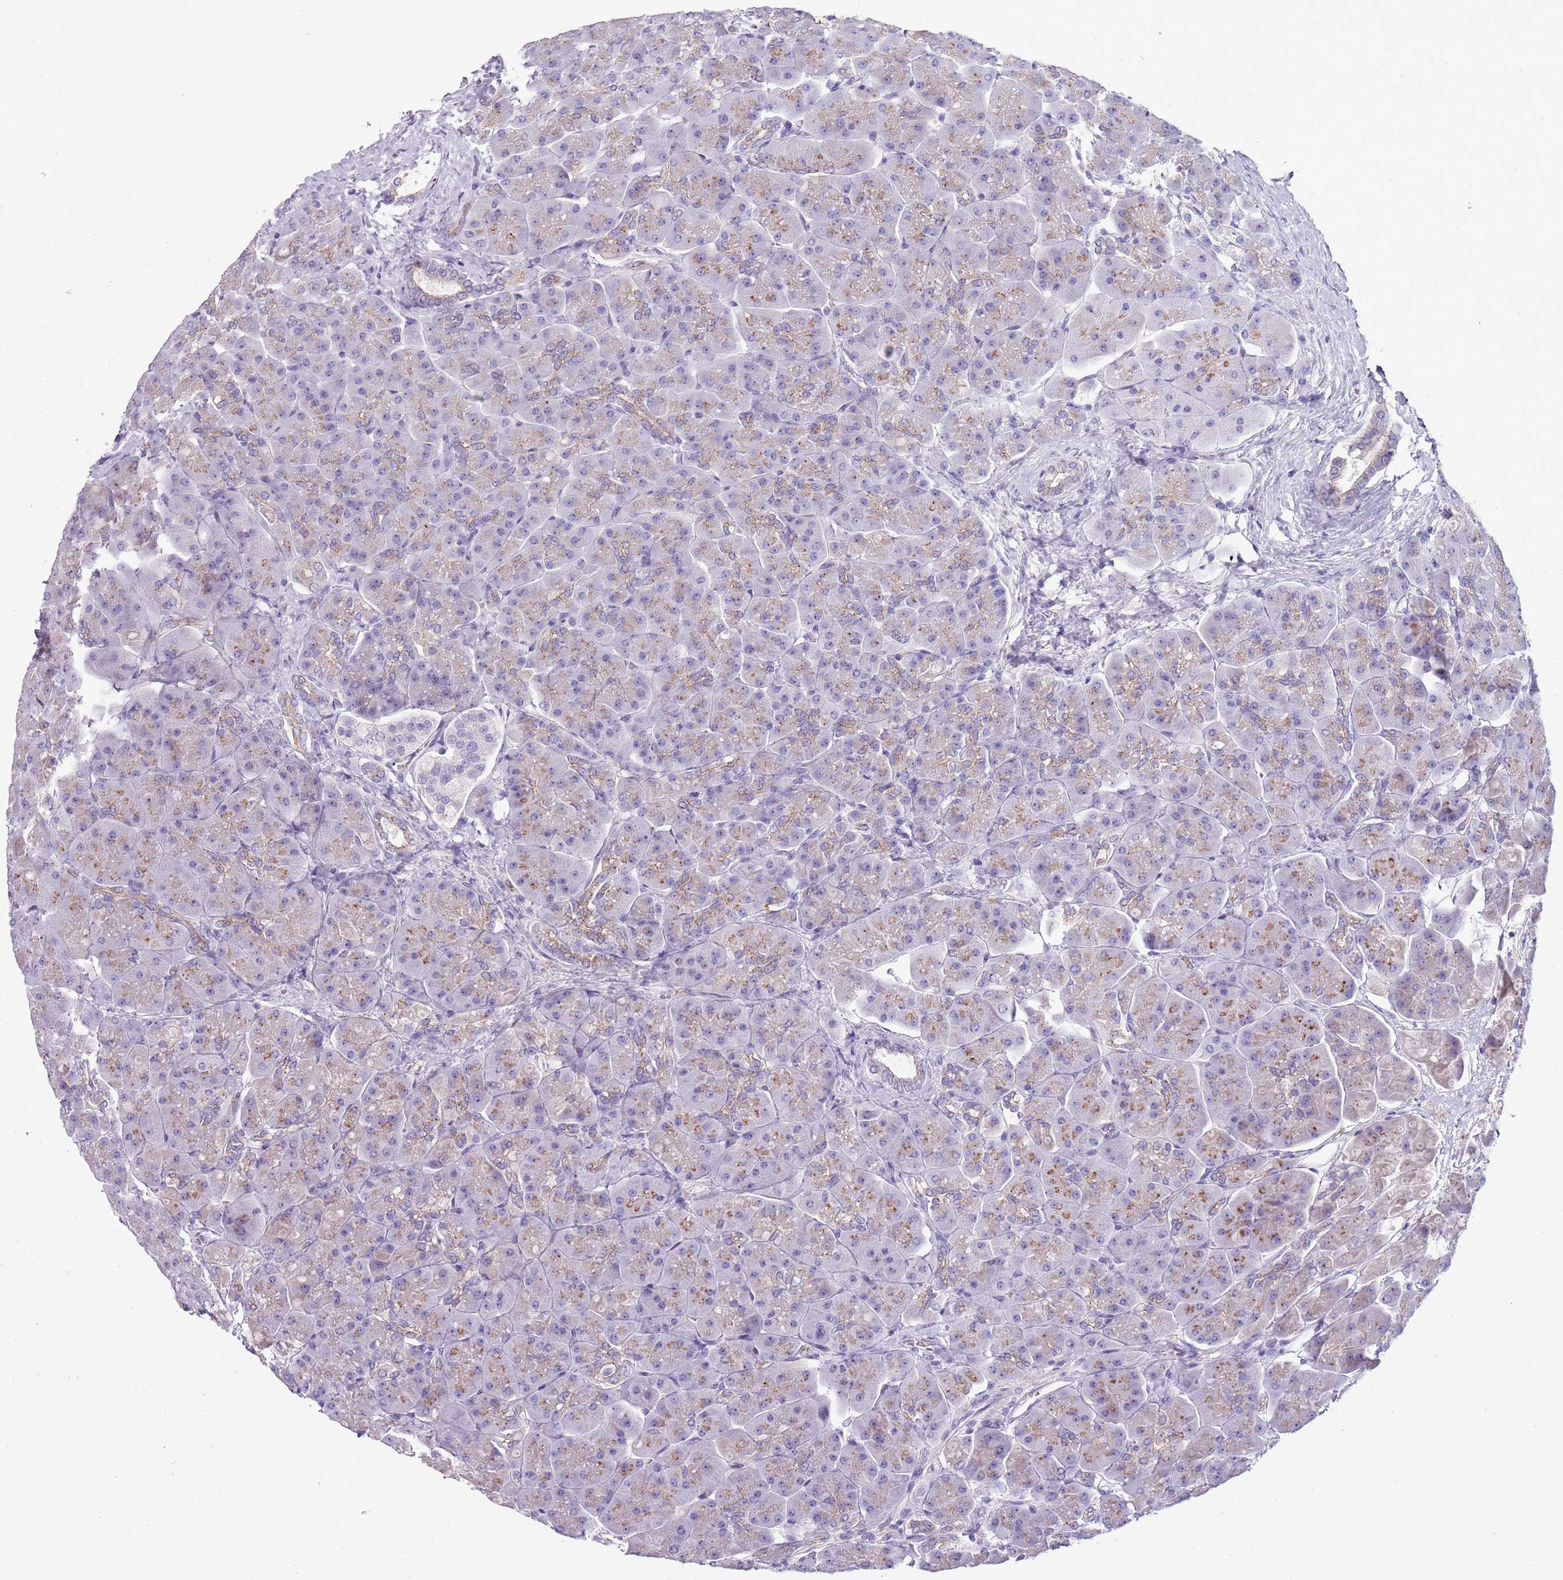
{"staining": {"intensity": "weak", "quantity": "25%-75%", "location": "cytoplasmic/membranous"}, "tissue": "pancreas", "cell_type": "Exocrine glandular cells", "image_type": "normal", "snomed": [{"axis": "morphology", "description": "Normal tissue, NOS"}, {"axis": "topography", "description": "Pancreas"}], "caption": "Immunohistochemical staining of unremarkable human pancreas demonstrates 25%-75% levels of weak cytoplasmic/membranous protein positivity in approximately 25%-75% of exocrine glandular cells.", "gene": "NBPF4", "patient": {"sex": "male", "age": 66}}